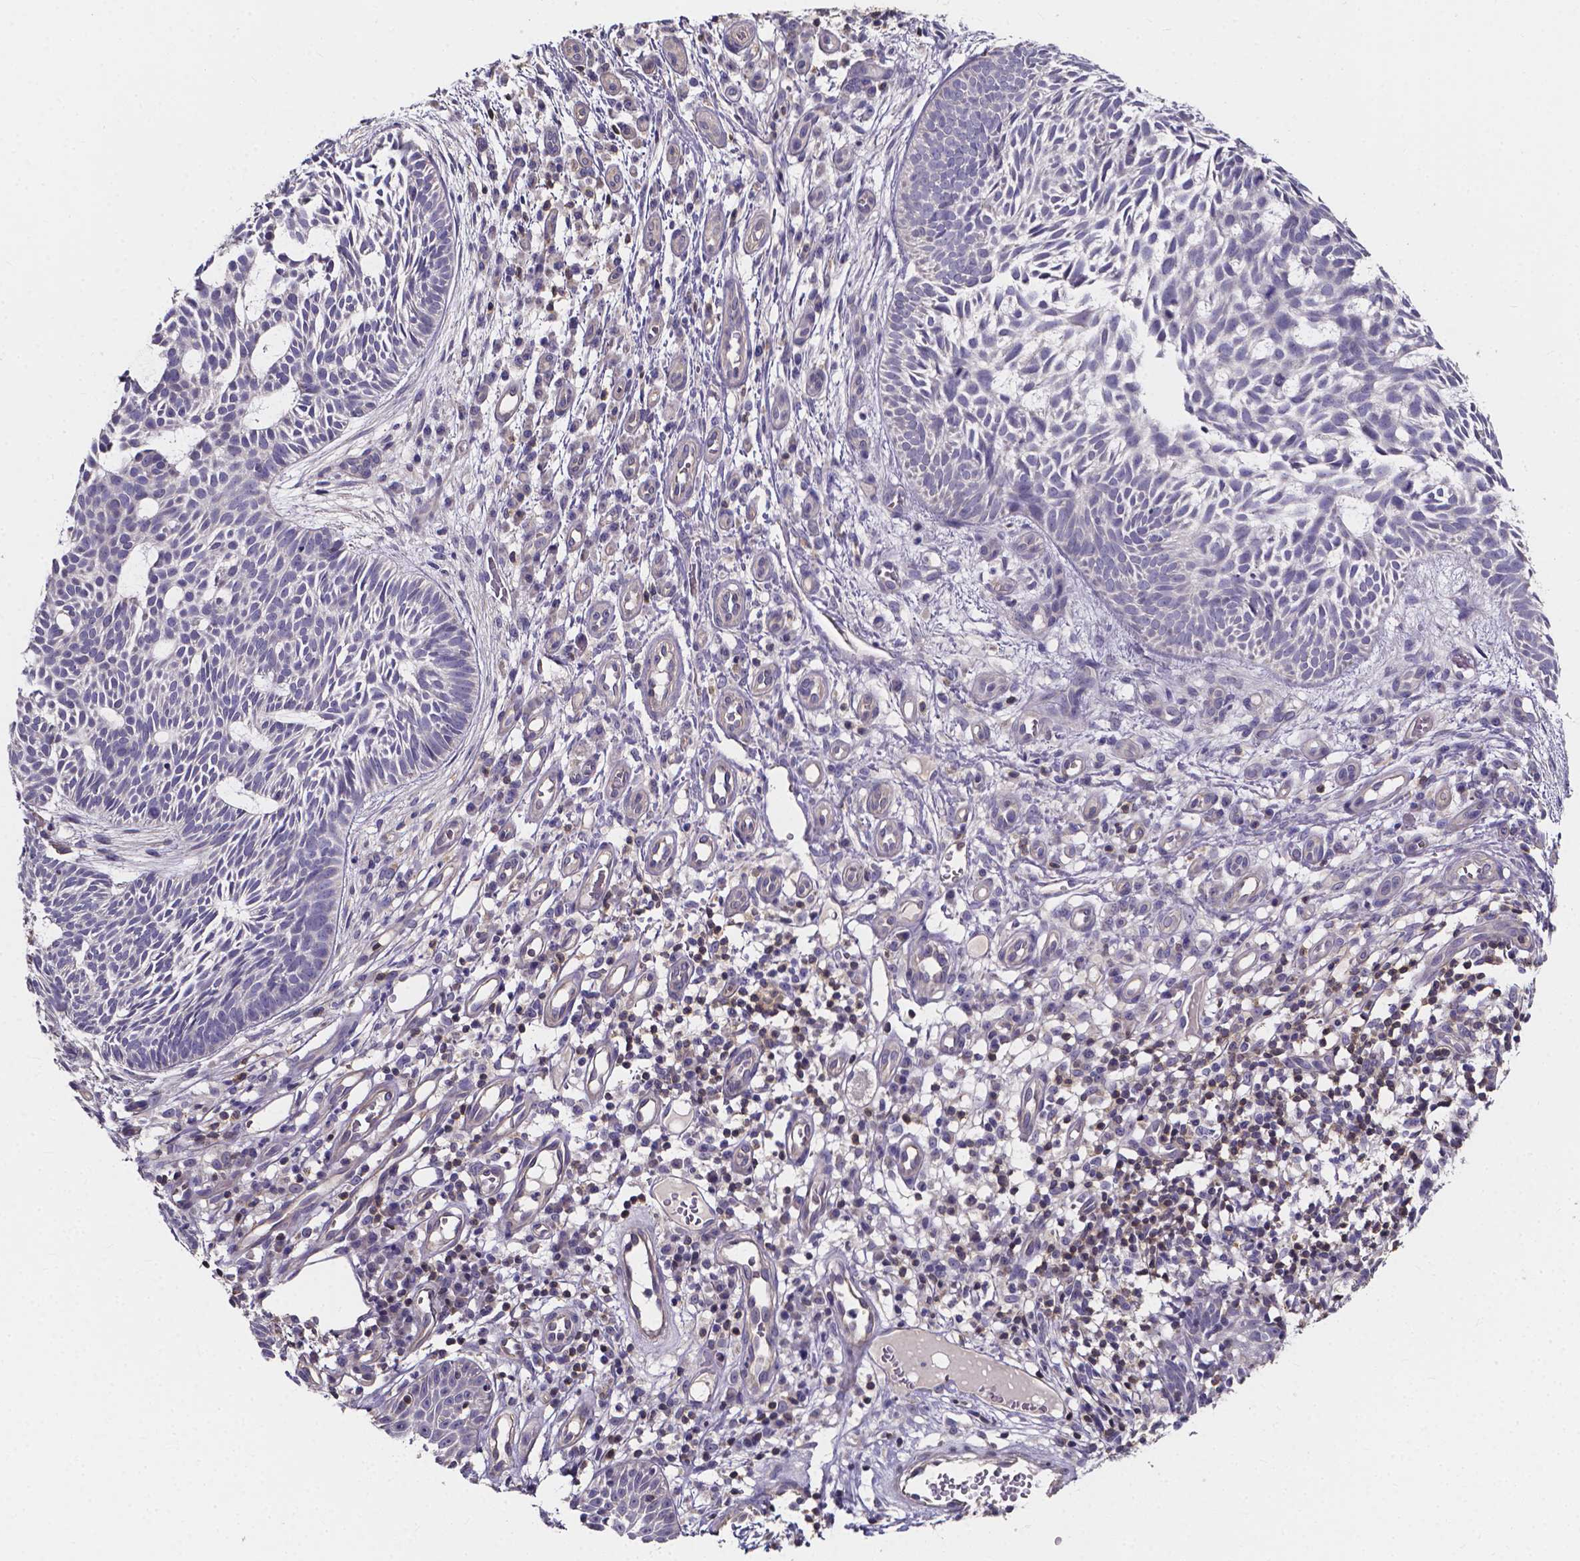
{"staining": {"intensity": "negative", "quantity": "none", "location": "none"}, "tissue": "skin cancer", "cell_type": "Tumor cells", "image_type": "cancer", "snomed": [{"axis": "morphology", "description": "Basal cell carcinoma"}, {"axis": "topography", "description": "Skin"}], "caption": "Skin cancer (basal cell carcinoma) was stained to show a protein in brown. There is no significant staining in tumor cells.", "gene": "THEMIS", "patient": {"sex": "male", "age": 59}}